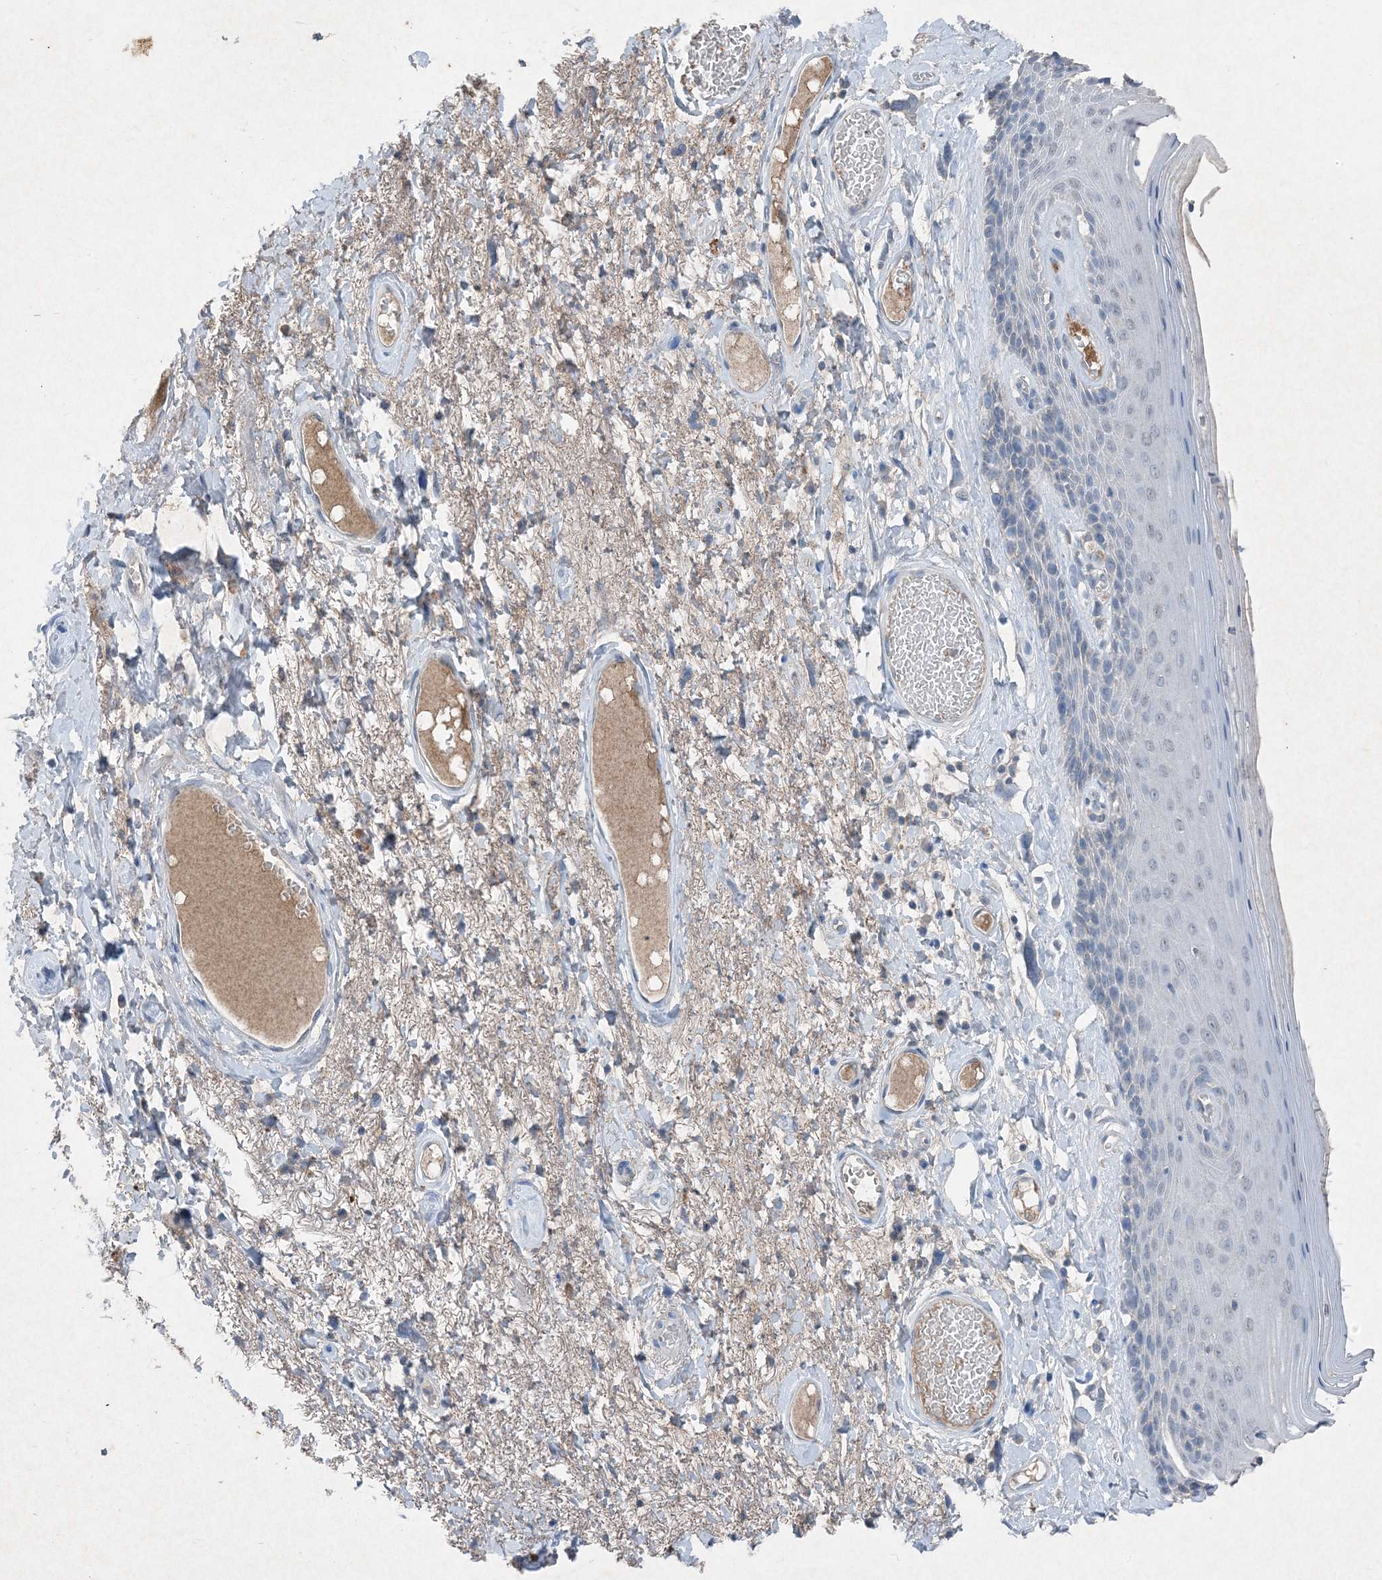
{"staining": {"intensity": "weak", "quantity": "<25%", "location": "cytoplasmic/membranous"}, "tissue": "skin", "cell_type": "Epidermal cells", "image_type": "normal", "snomed": [{"axis": "morphology", "description": "Normal tissue, NOS"}, {"axis": "topography", "description": "Anal"}], "caption": "Immunohistochemistry (IHC) histopathology image of unremarkable skin: human skin stained with DAB exhibits no significant protein staining in epidermal cells.", "gene": "FCN3", "patient": {"sex": "male", "age": 69}}